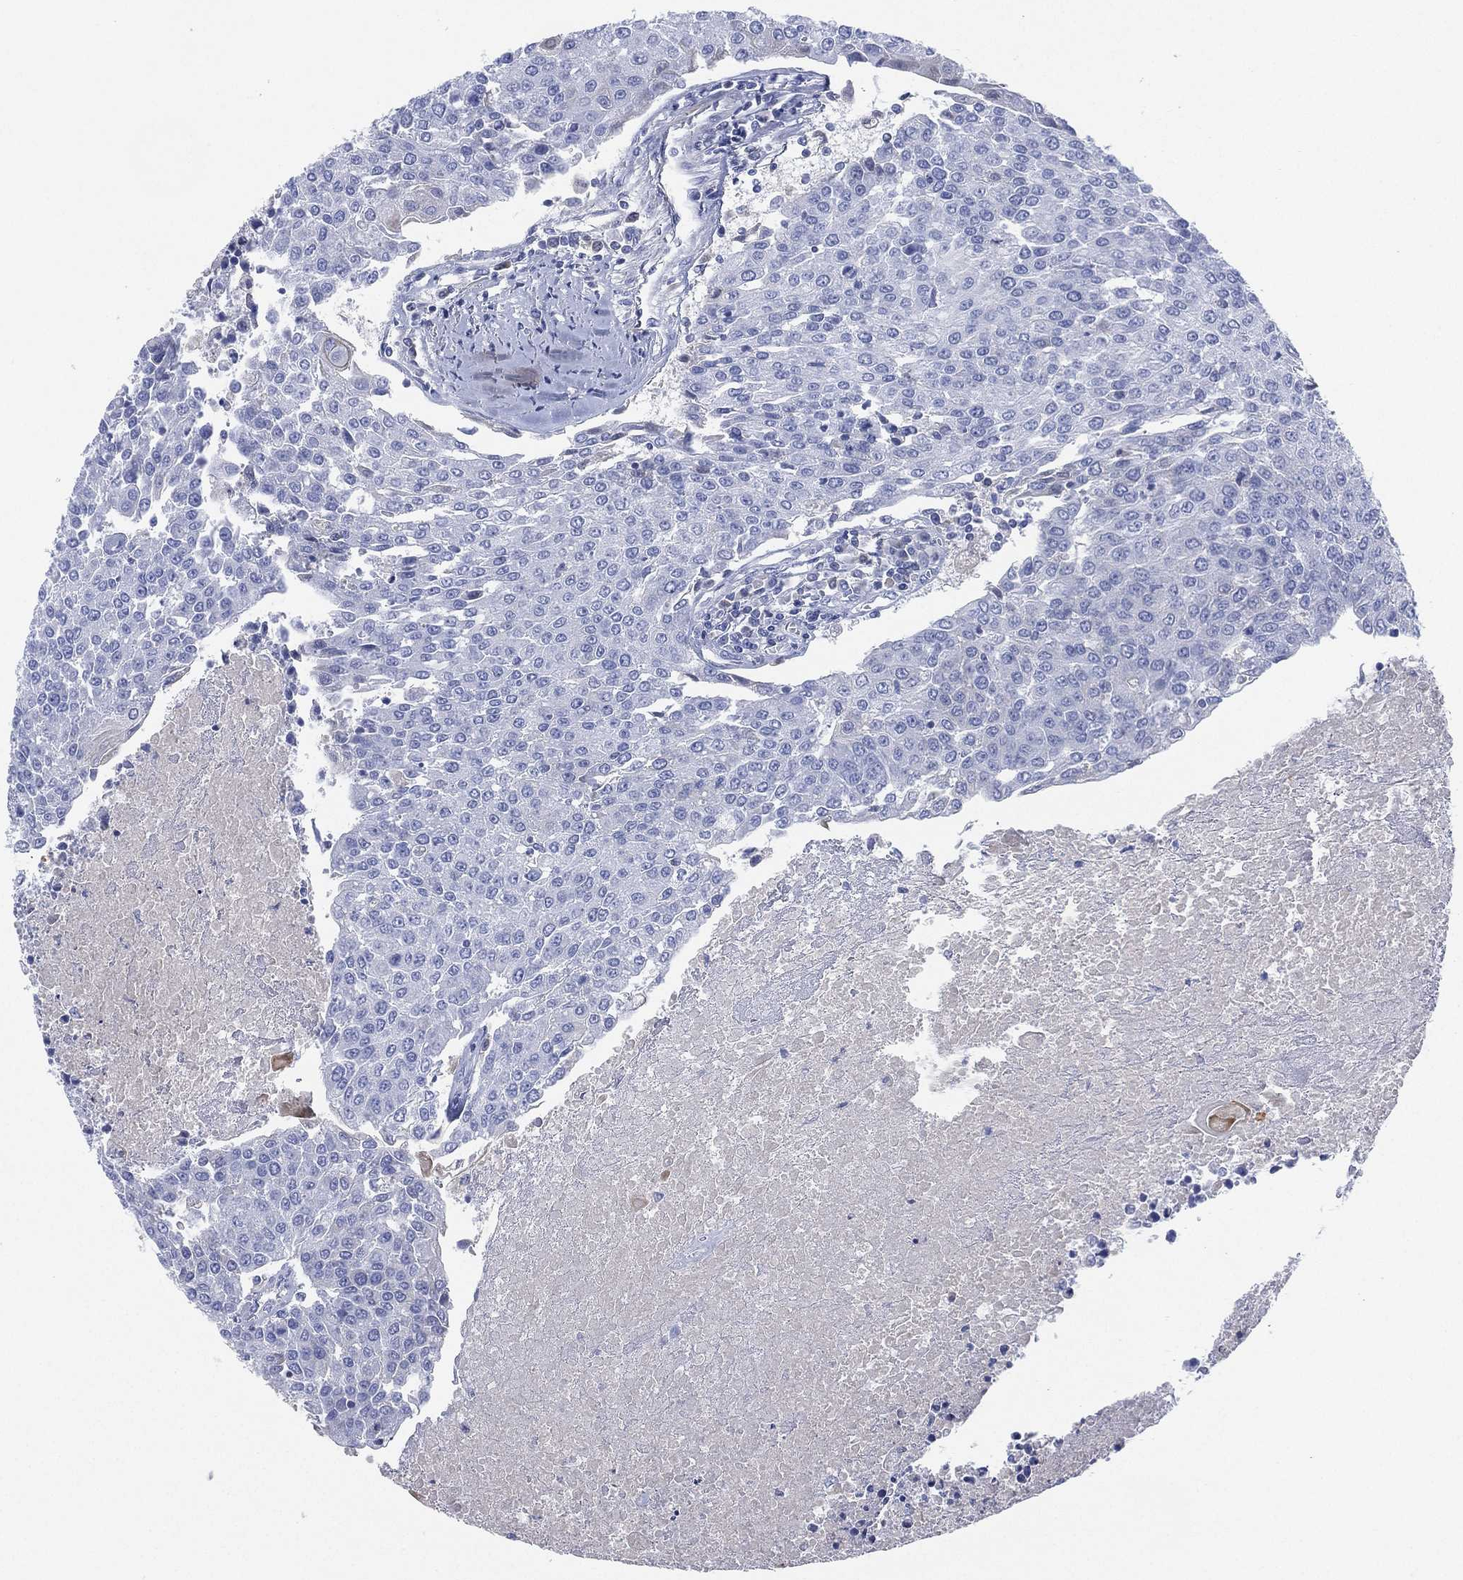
{"staining": {"intensity": "negative", "quantity": "none", "location": "none"}, "tissue": "urothelial cancer", "cell_type": "Tumor cells", "image_type": "cancer", "snomed": [{"axis": "morphology", "description": "Urothelial carcinoma, High grade"}, {"axis": "topography", "description": "Urinary bladder"}], "caption": "The IHC photomicrograph has no significant expression in tumor cells of urothelial cancer tissue.", "gene": "SEPTIN1", "patient": {"sex": "female", "age": 85}}